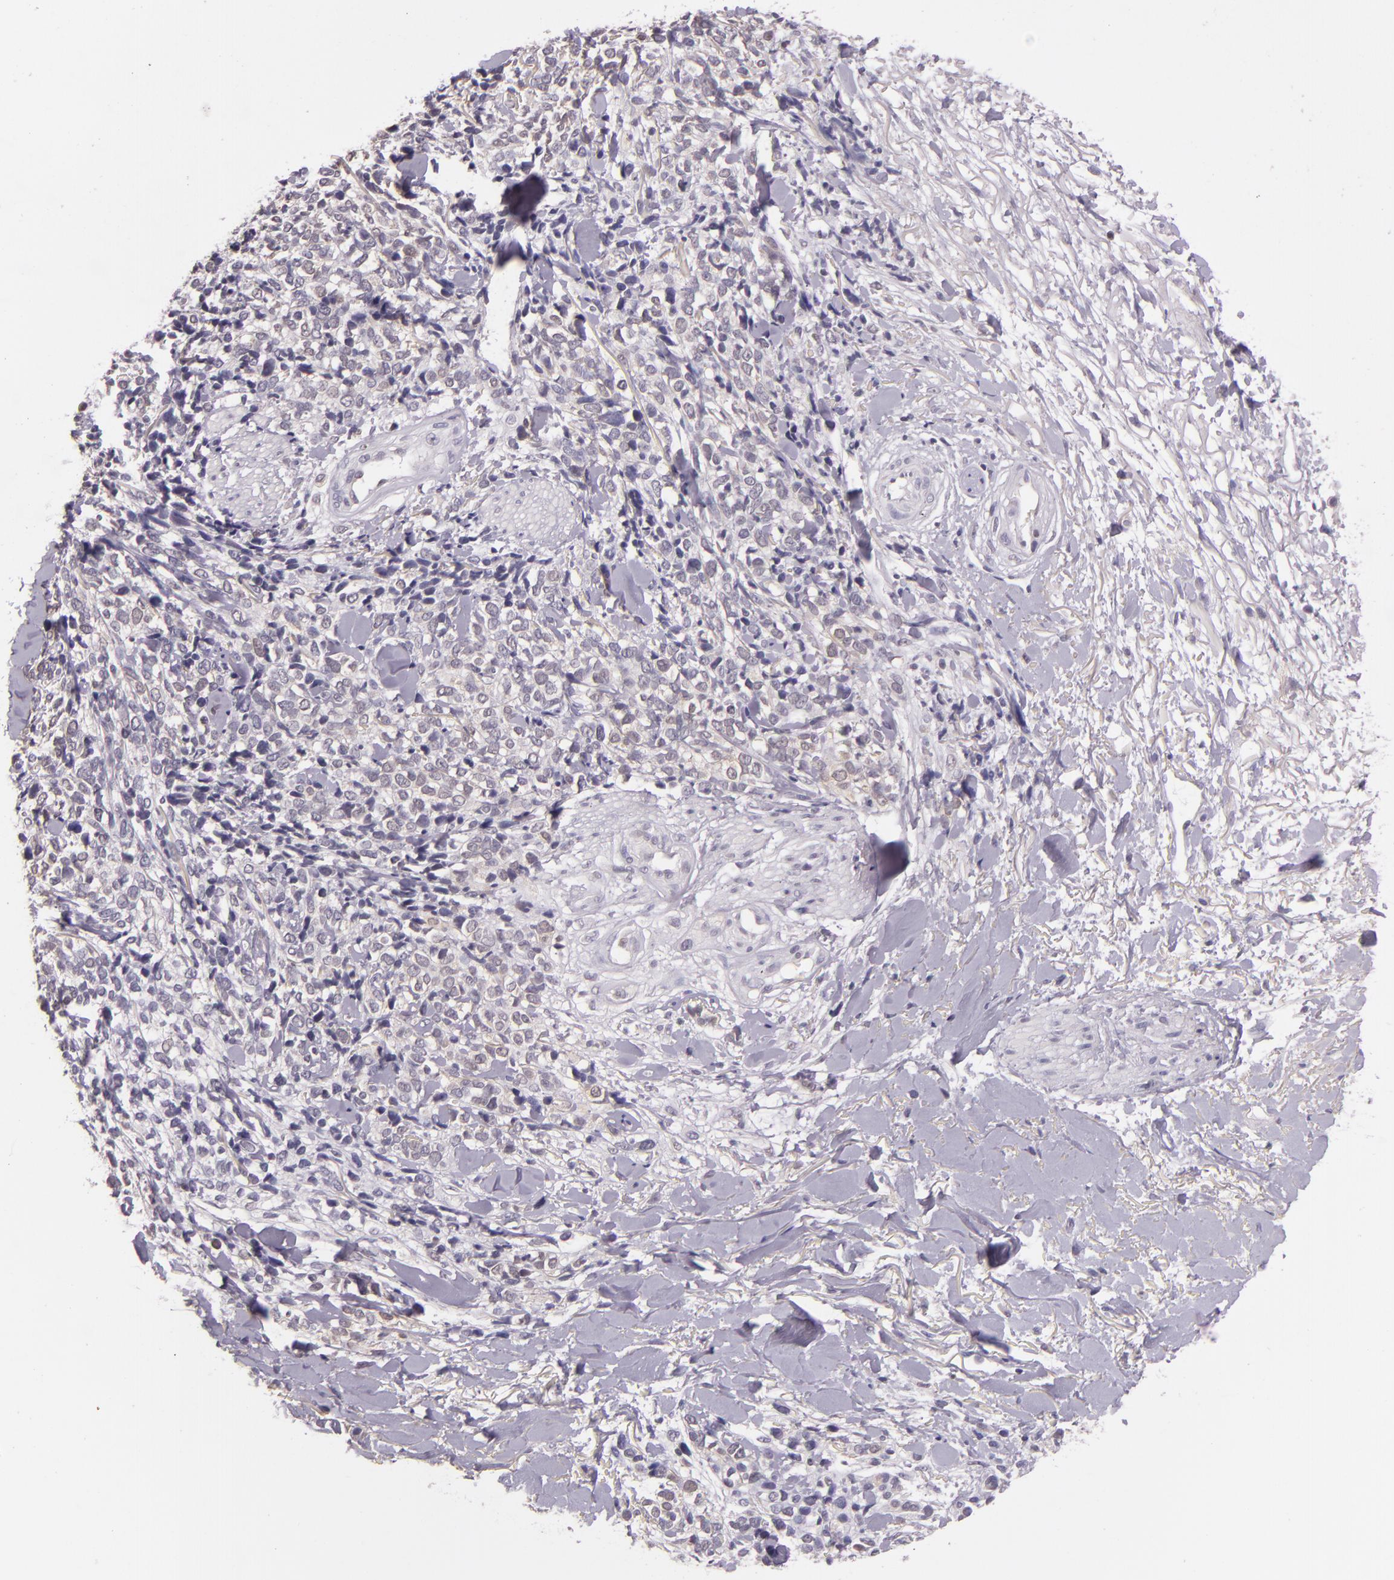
{"staining": {"intensity": "negative", "quantity": "none", "location": "none"}, "tissue": "melanoma", "cell_type": "Tumor cells", "image_type": "cancer", "snomed": [{"axis": "morphology", "description": "Malignant melanoma, NOS"}, {"axis": "topography", "description": "Skin"}], "caption": "High power microscopy image of an immunohistochemistry image of malignant melanoma, revealing no significant positivity in tumor cells.", "gene": "HSPA8", "patient": {"sex": "female", "age": 85}}